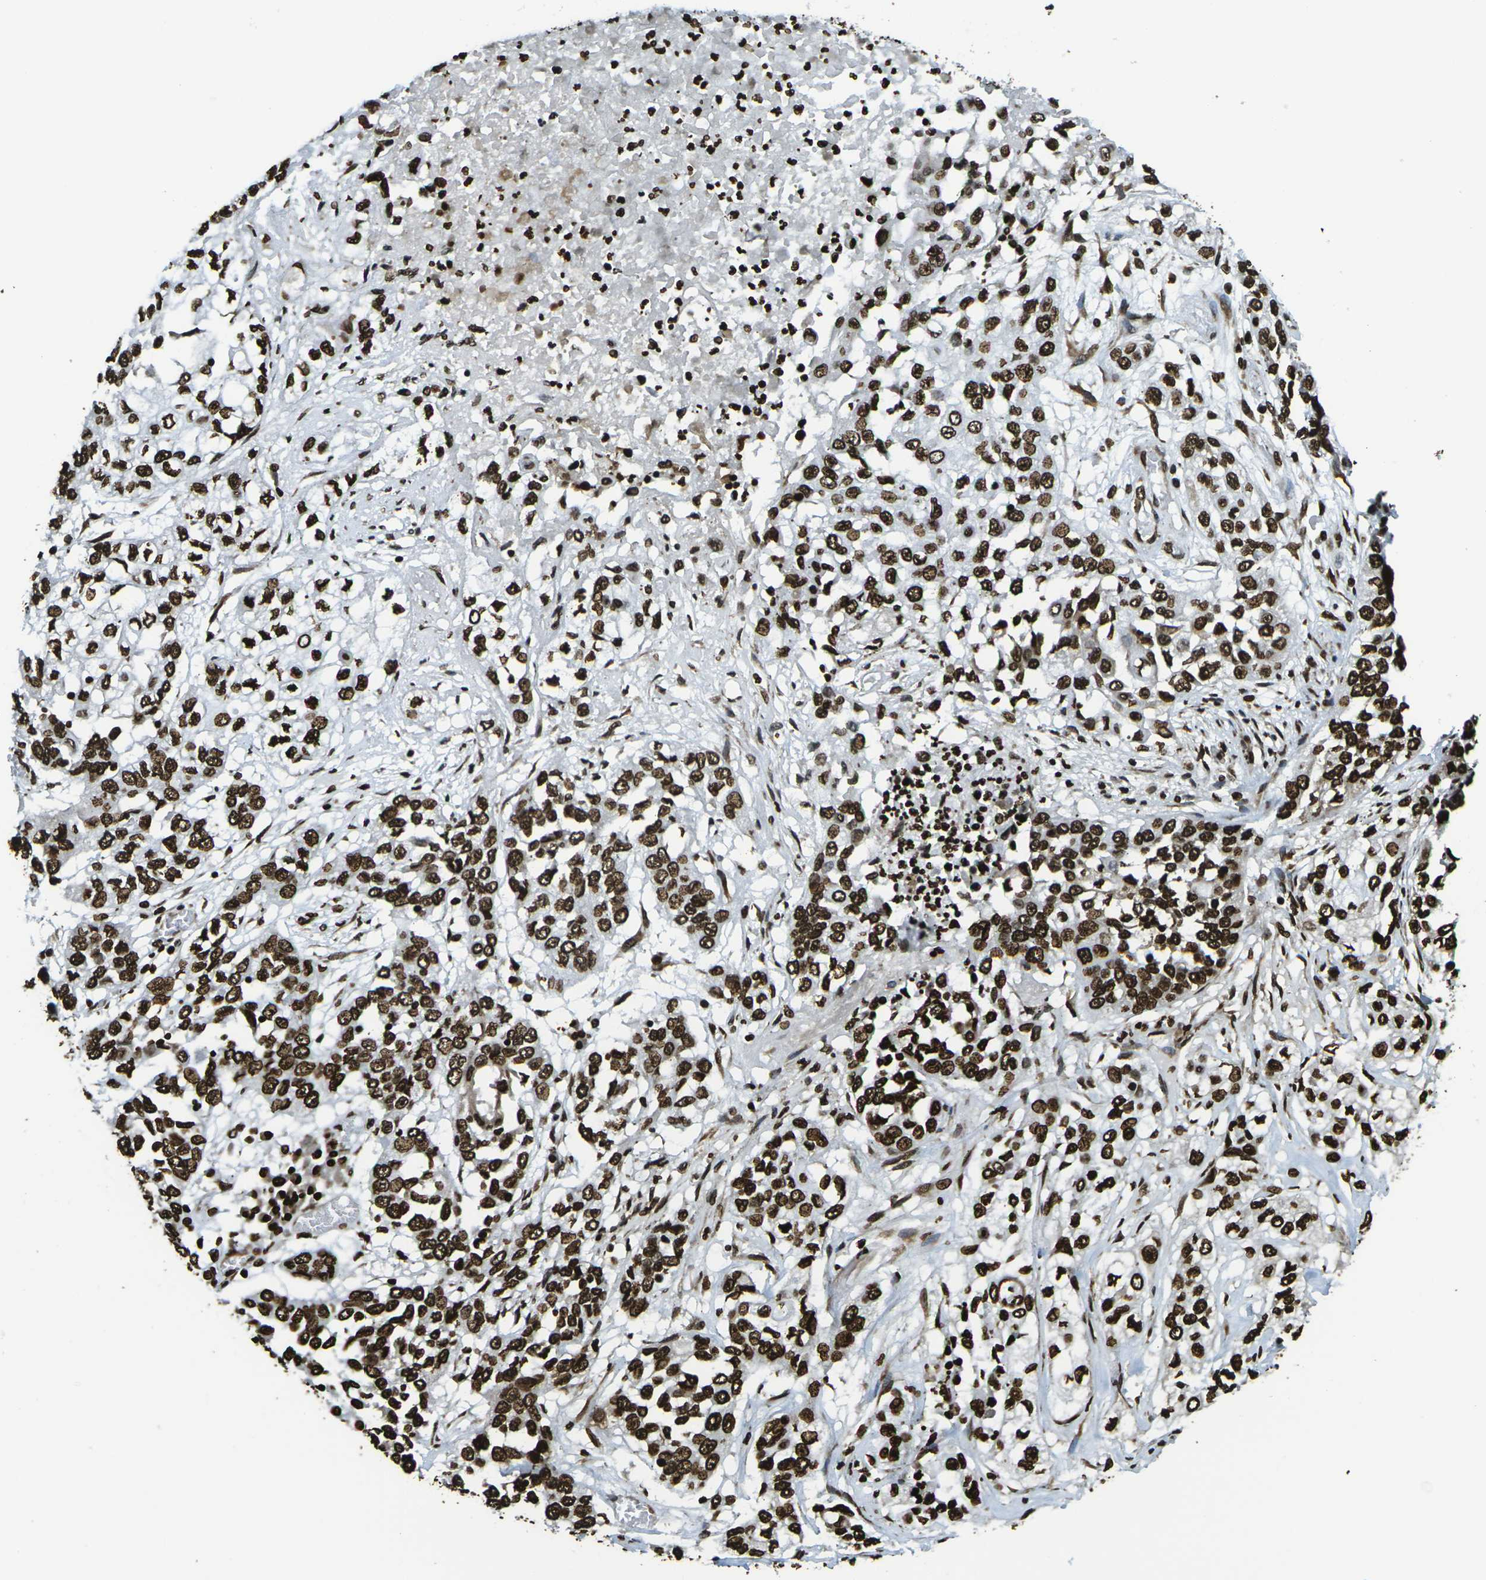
{"staining": {"intensity": "strong", "quantity": ">75%", "location": "nuclear"}, "tissue": "lung cancer", "cell_type": "Tumor cells", "image_type": "cancer", "snomed": [{"axis": "morphology", "description": "Squamous cell carcinoma, NOS"}, {"axis": "topography", "description": "Lung"}], "caption": "Brown immunohistochemical staining in lung cancer (squamous cell carcinoma) reveals strong nuclear expression in approximately >75% of tumor cells.", "gene": "H1-2", "patient": {"sex": "male", "age": 71}}